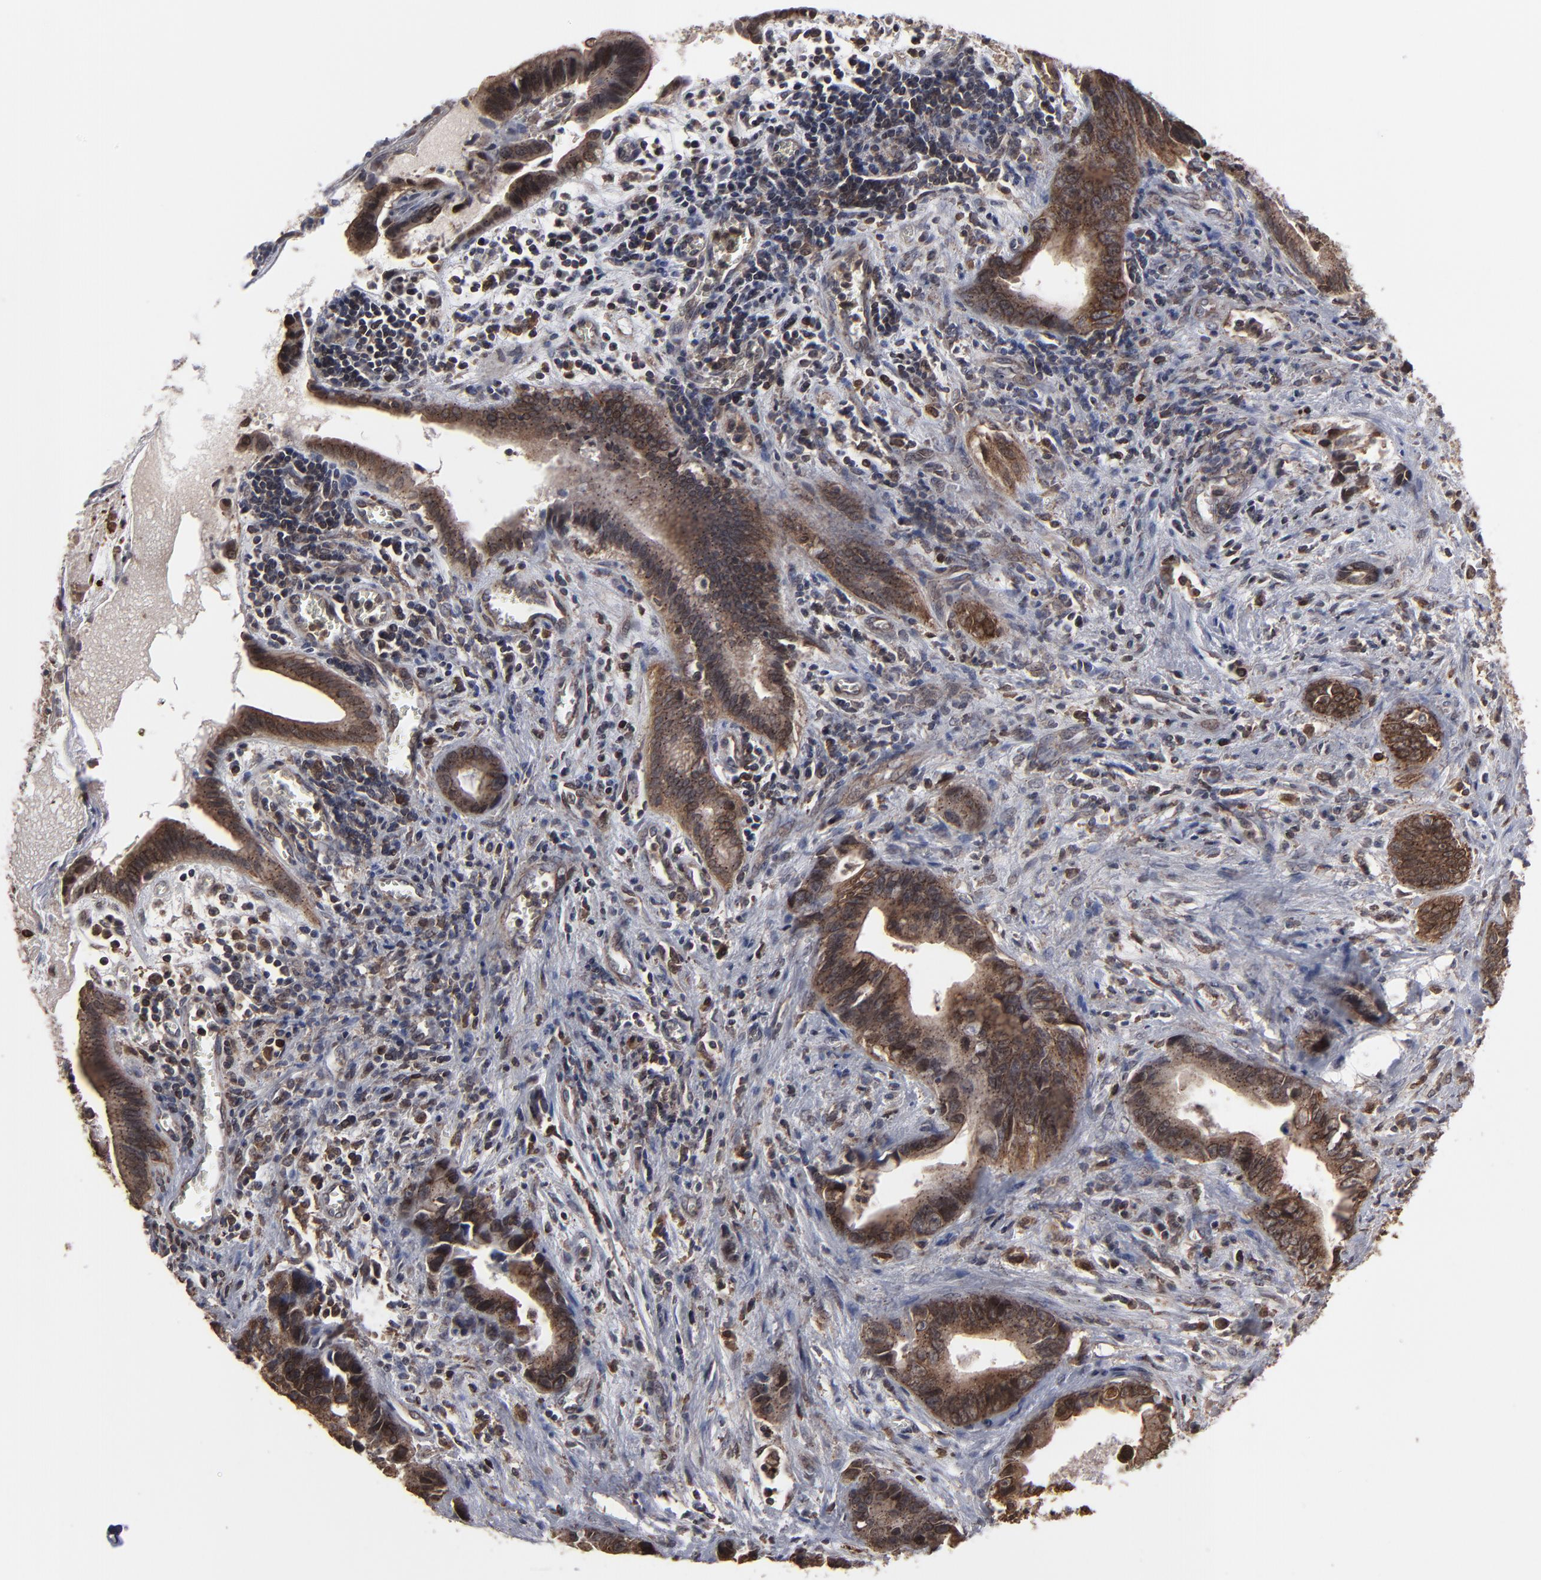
{"staining": {"intensity": "moderate", "quantity": ">75%", "location": "cytoplasmic/membranous,nuclear"}, "tissue": "liver cancer", "cell_type": "Tumor cells", "image_type": "cancer", "snomed": [{"axis": "morphology", "description": "Cholangiocarcinoma"}, {"axis": "topography", "description": "Liver"}], "caption": "Immunohistochemistry (DAB) staining of liver cancer displays moderate cytoplasmic/membranous and nuclear protein staining in about >75% of tumor cells. (Stains: DAB (3,3'-diaminobenzidine) in brown, nuclei in blue, Microscopy: brightfield microscopy at high magnification).", "gene": "KIAA2026", "patient": {"sex": "female", "age": 55}}